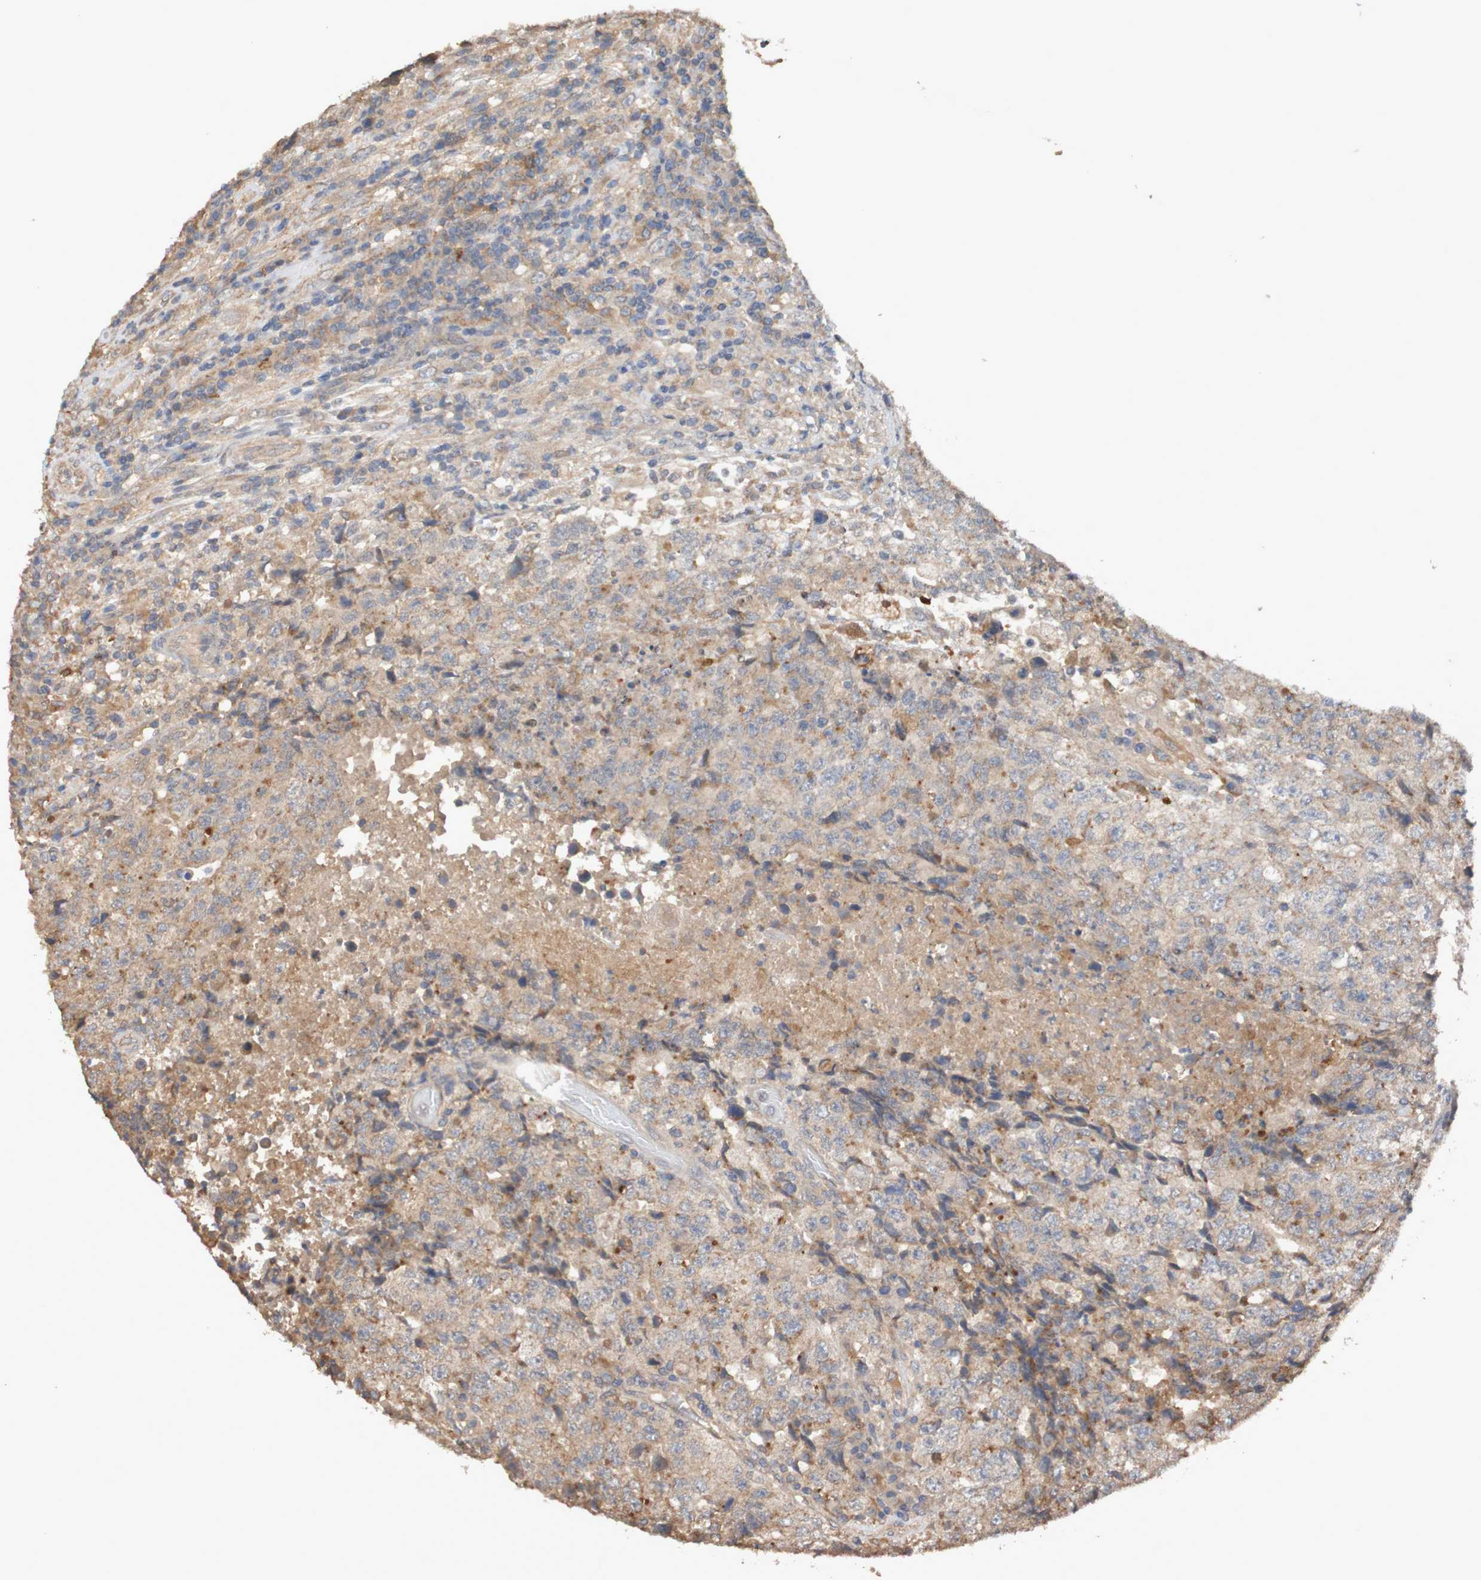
{"staining": {"intensity": "weak", "quantity": ">75%", "location": "cytoplasmic/membranous"}, "tissue": "testis cancer", "cell_type": "Tumor cells", "image_type": "cancer", "snomed": [{"axis": "morphology", "description": "Necrosis, NOS"}, {"axis": "morphology", "description": "Carcinoma, Embryonal, NOS"}, {"axis": "topography", "description": "Testis"}], "caption": "Immunohistochemistry (IHC) (DAB) staining of human embryonal carcinoma (testis) demonstrates weak cytoplasmic/membranous protein staining in about >75% of tumor cells.", "gene": "PHYH", "patient": {"sex": "male", "age": 19}}